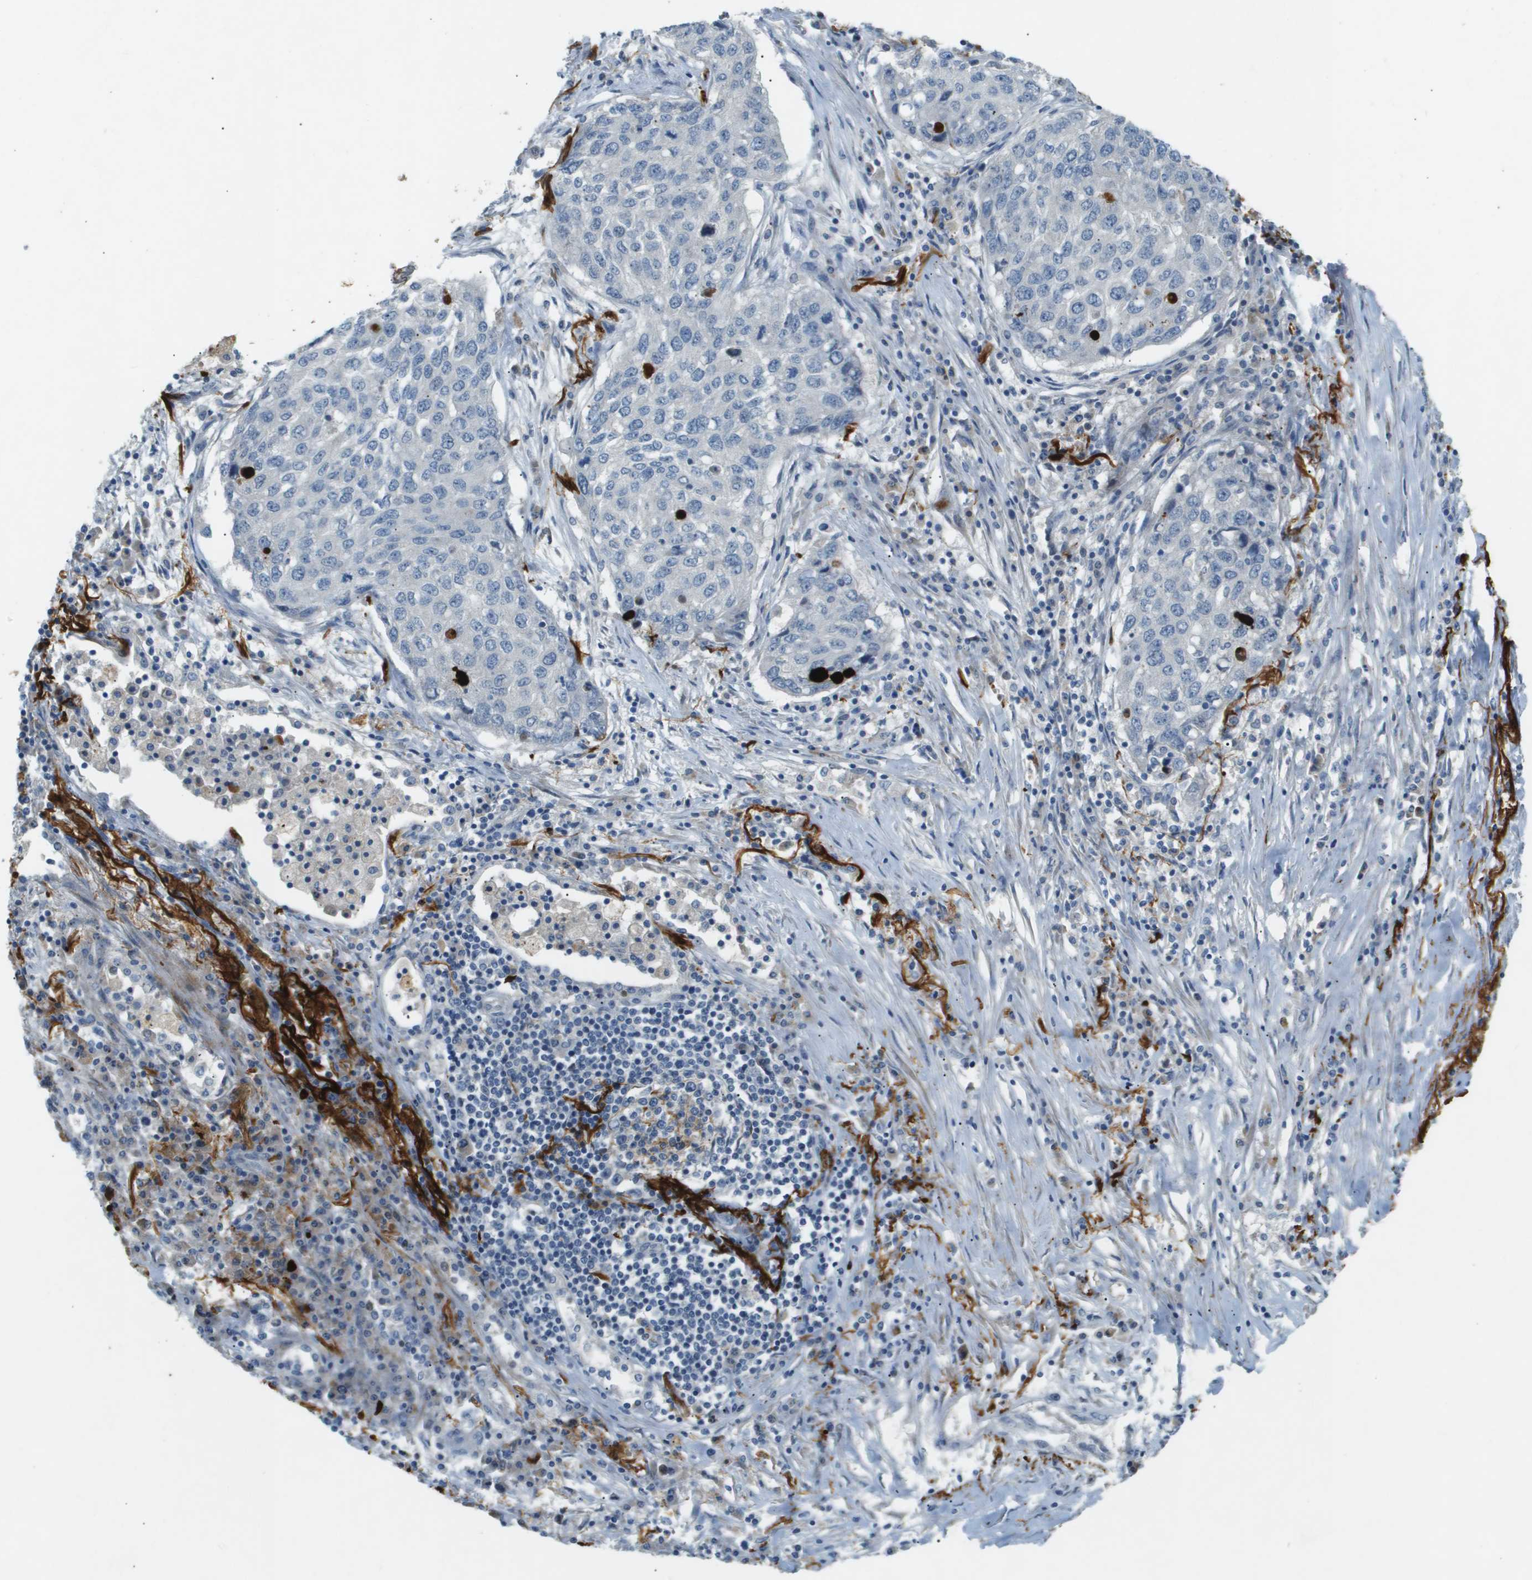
{"staining": {"intensity": "negative", "quantity": "none", "location": "none"}, "tissue": "lung cancer", "cell_type": "Tumor cells", "image_type": "cancer", "snomed": [{"axis": "morphology", "description": "Squamous cell carcinoma, NOS"}, {"axis": "topography", "description": "Lung"}], "caption": "This is an immunohistochemistry (IHC) histopathology image of lung cancer (squamous cell carcinoma). There is no expression in tumor cells.", "gene": "VTN", "patient": {"sex": "female", "age": 63}}